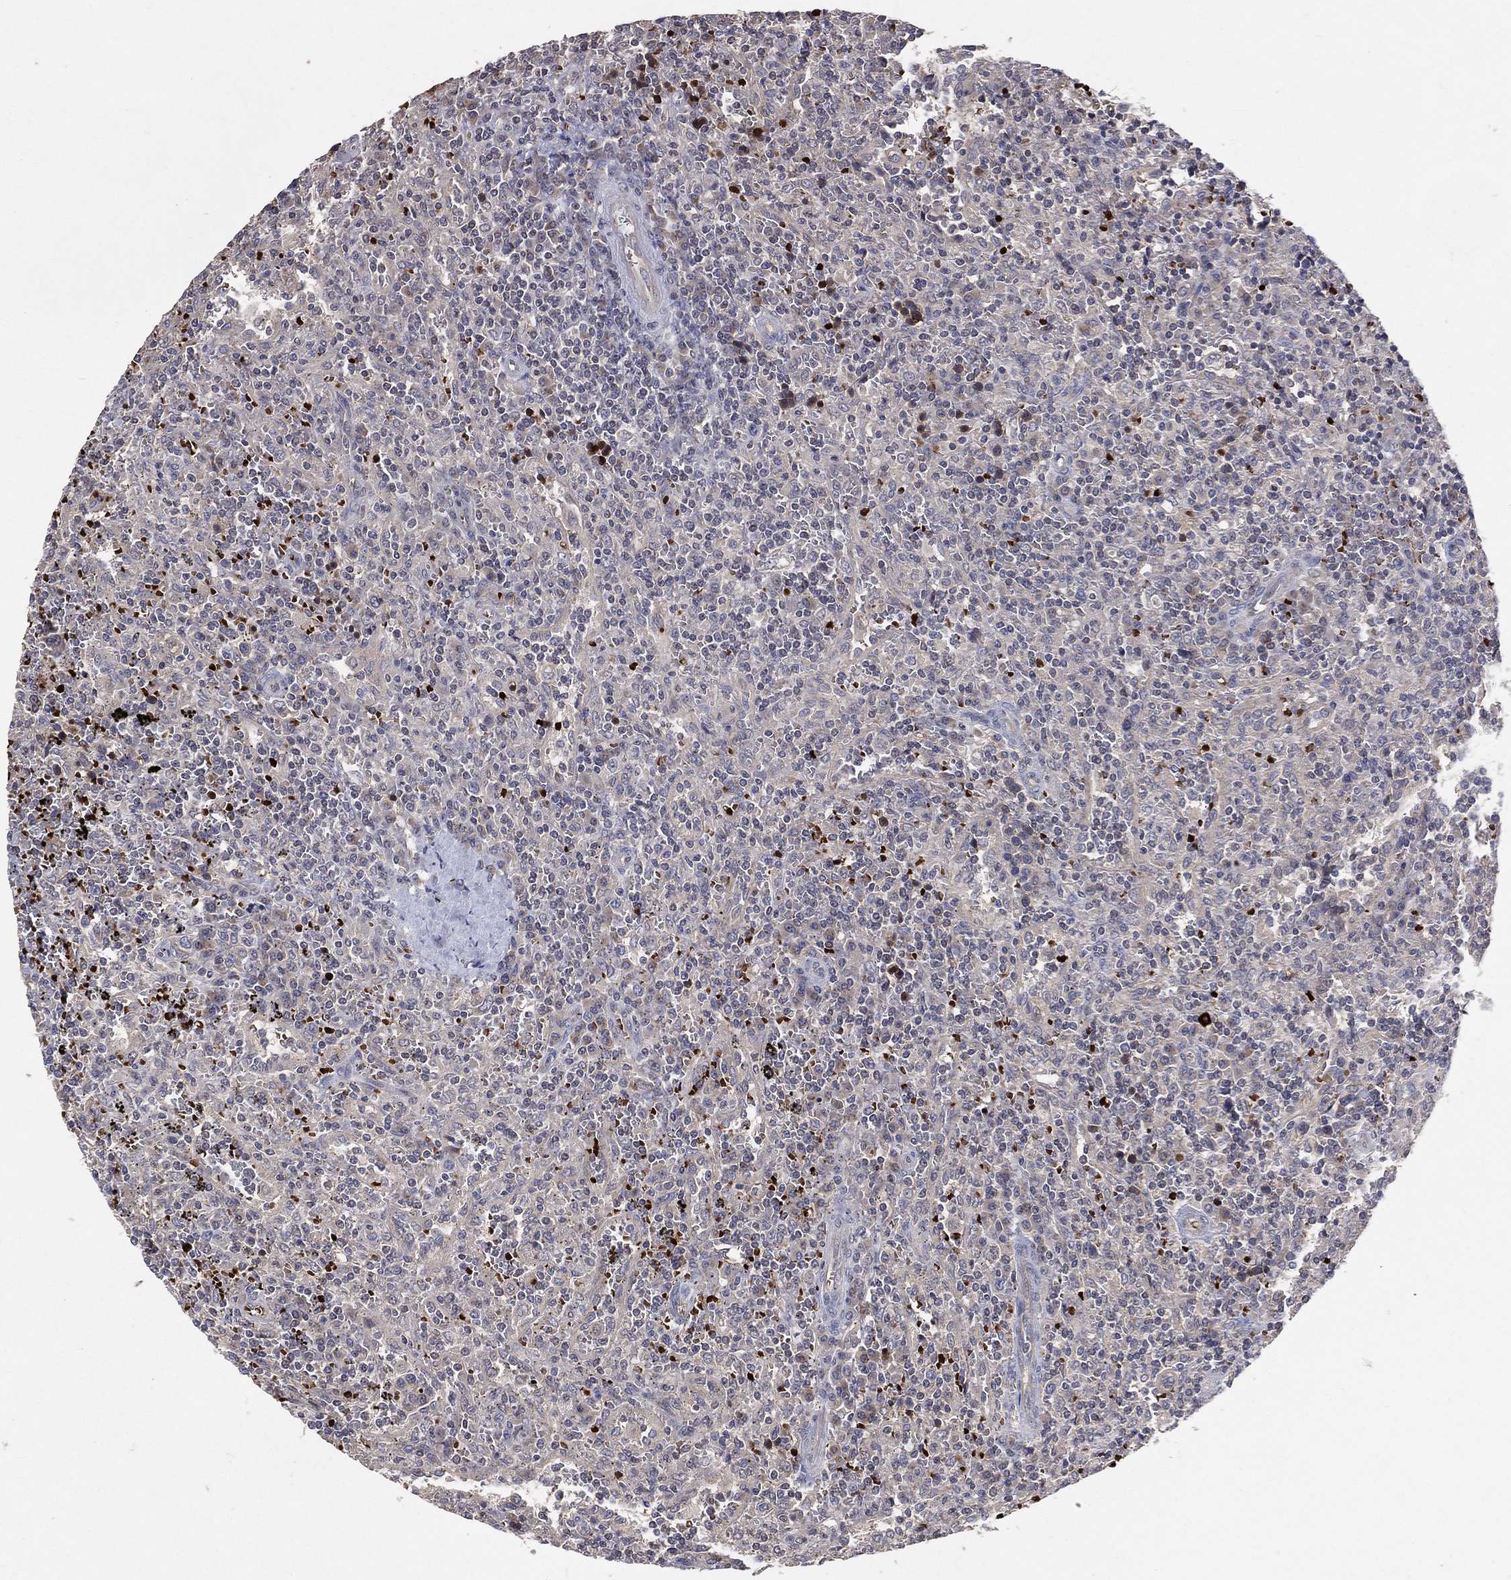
{"staining": {"intensity": "strong", "quantity": "<25%", "location": "nuclear"}, "tissue": "lymphoma", "cell_type": "Tumor cells", "image_type": "cancer", "snomed": [{"axis": "morphology", "description": "Malignant lymphoma, non-Hodgkin's type, Low grade"}, {"axis": "topography", "description": "Spleen"}], "caption": "The micrograph displays a brown stain indicating the presence of a protein in the nuclear of tumor cells in lymphoma. Immunohistochemistry (ihc) stains the protein of interest in brown and the nuclei are stained blue.", "gene": "DNAH7", "patient": {"sex": "male", "age": 62}}